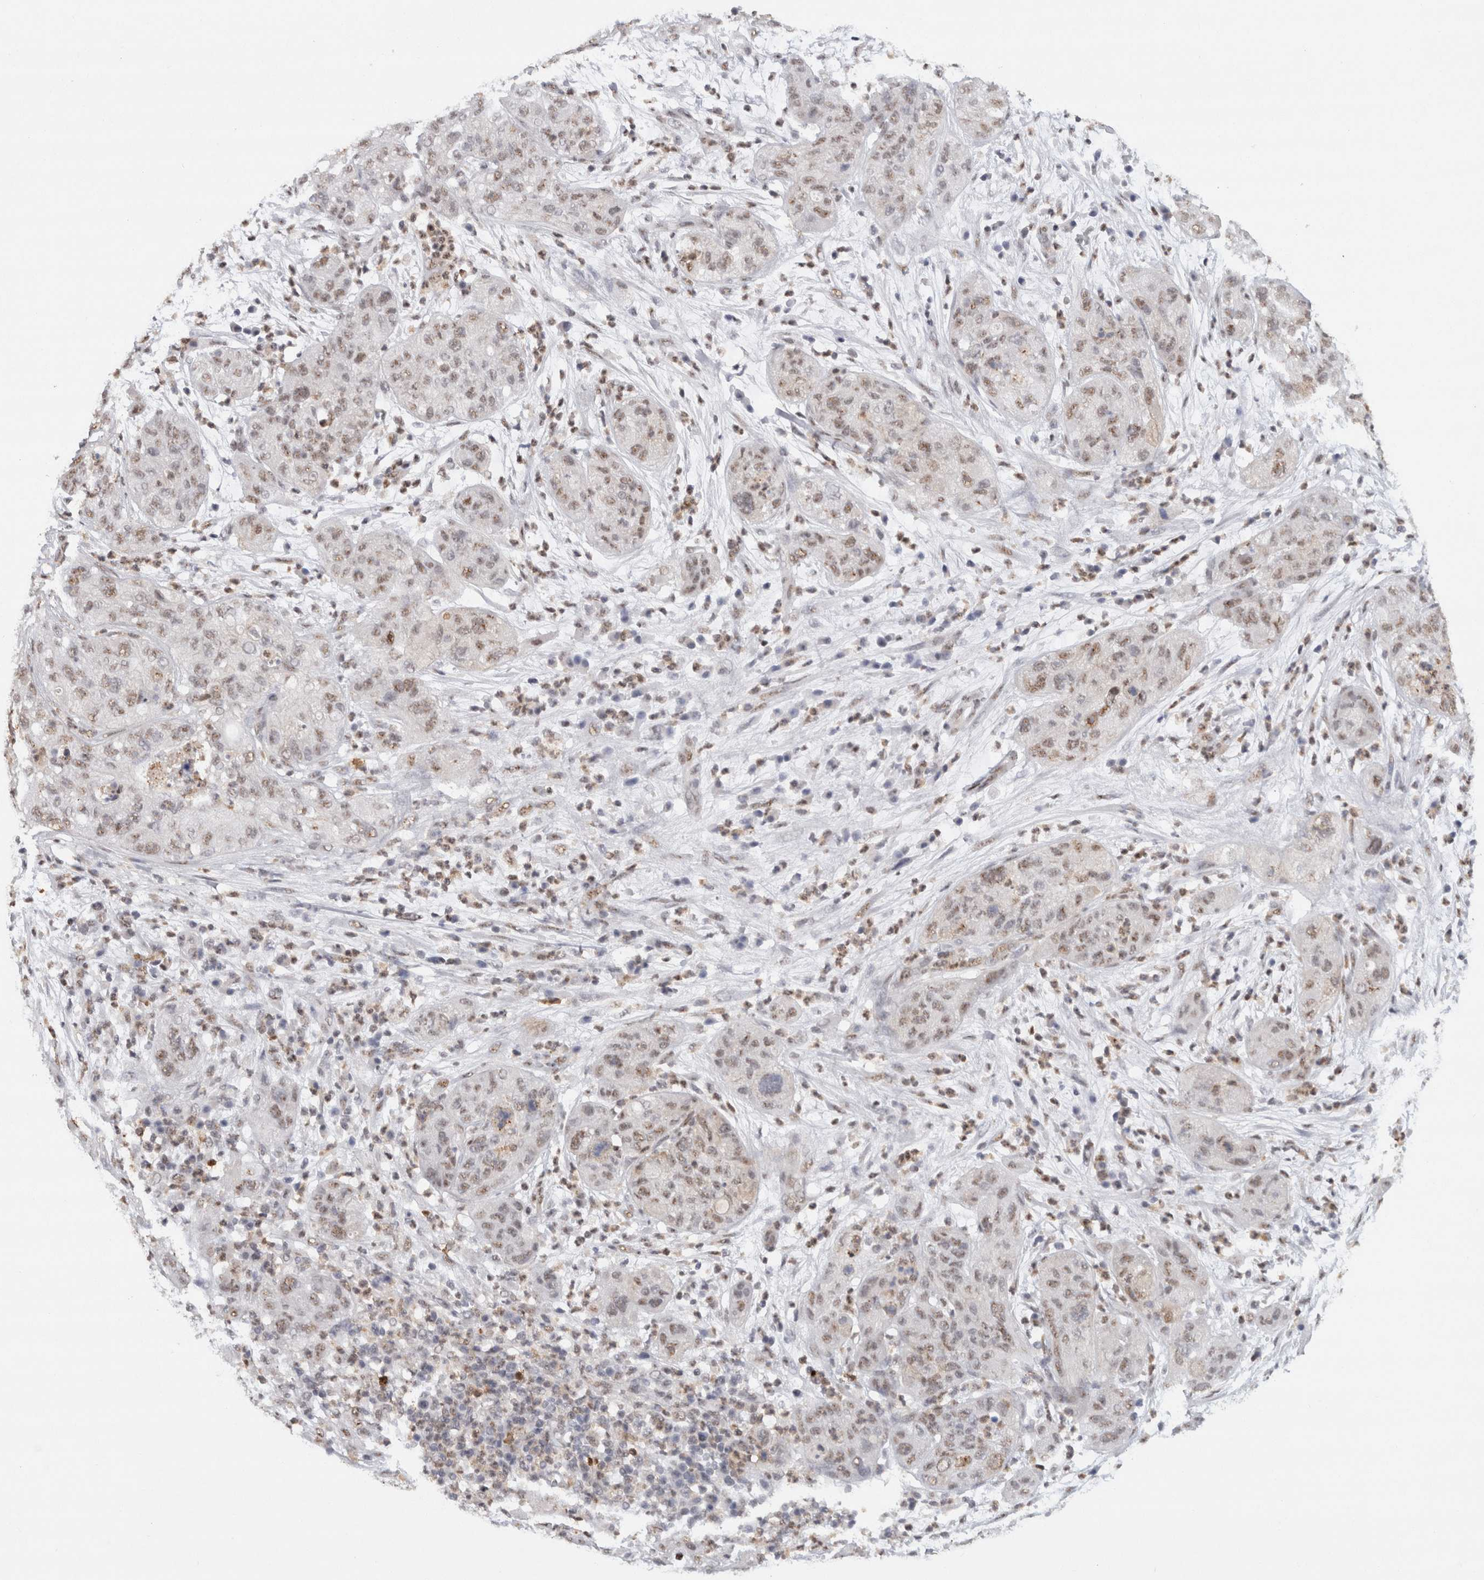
{"staining": {"intensity": "weak", "quantity": "25%-75%", "location": "nuclear"}, "tissue": "pancreatic cancer", "cell_type": "Tumor cells", "image_type": "cancer", "snomed": [{"axis": "morphology", "description": "Adenocarcinoma, NOS"}, {"axis": "topography", "description": "Pancreas"}], "caption": "IHC micrograph of neoplastic tissue: adenocarcinoma (pancreatic) stained using immunohistochemistry (IHC) exhibits low levels of weak protein expression localized specifically in the nuclear of tumor cells, appearing as a nuclear brown color.", "gene": "RPS6KA2", "patient": {"sex": "female", "age": 78}}